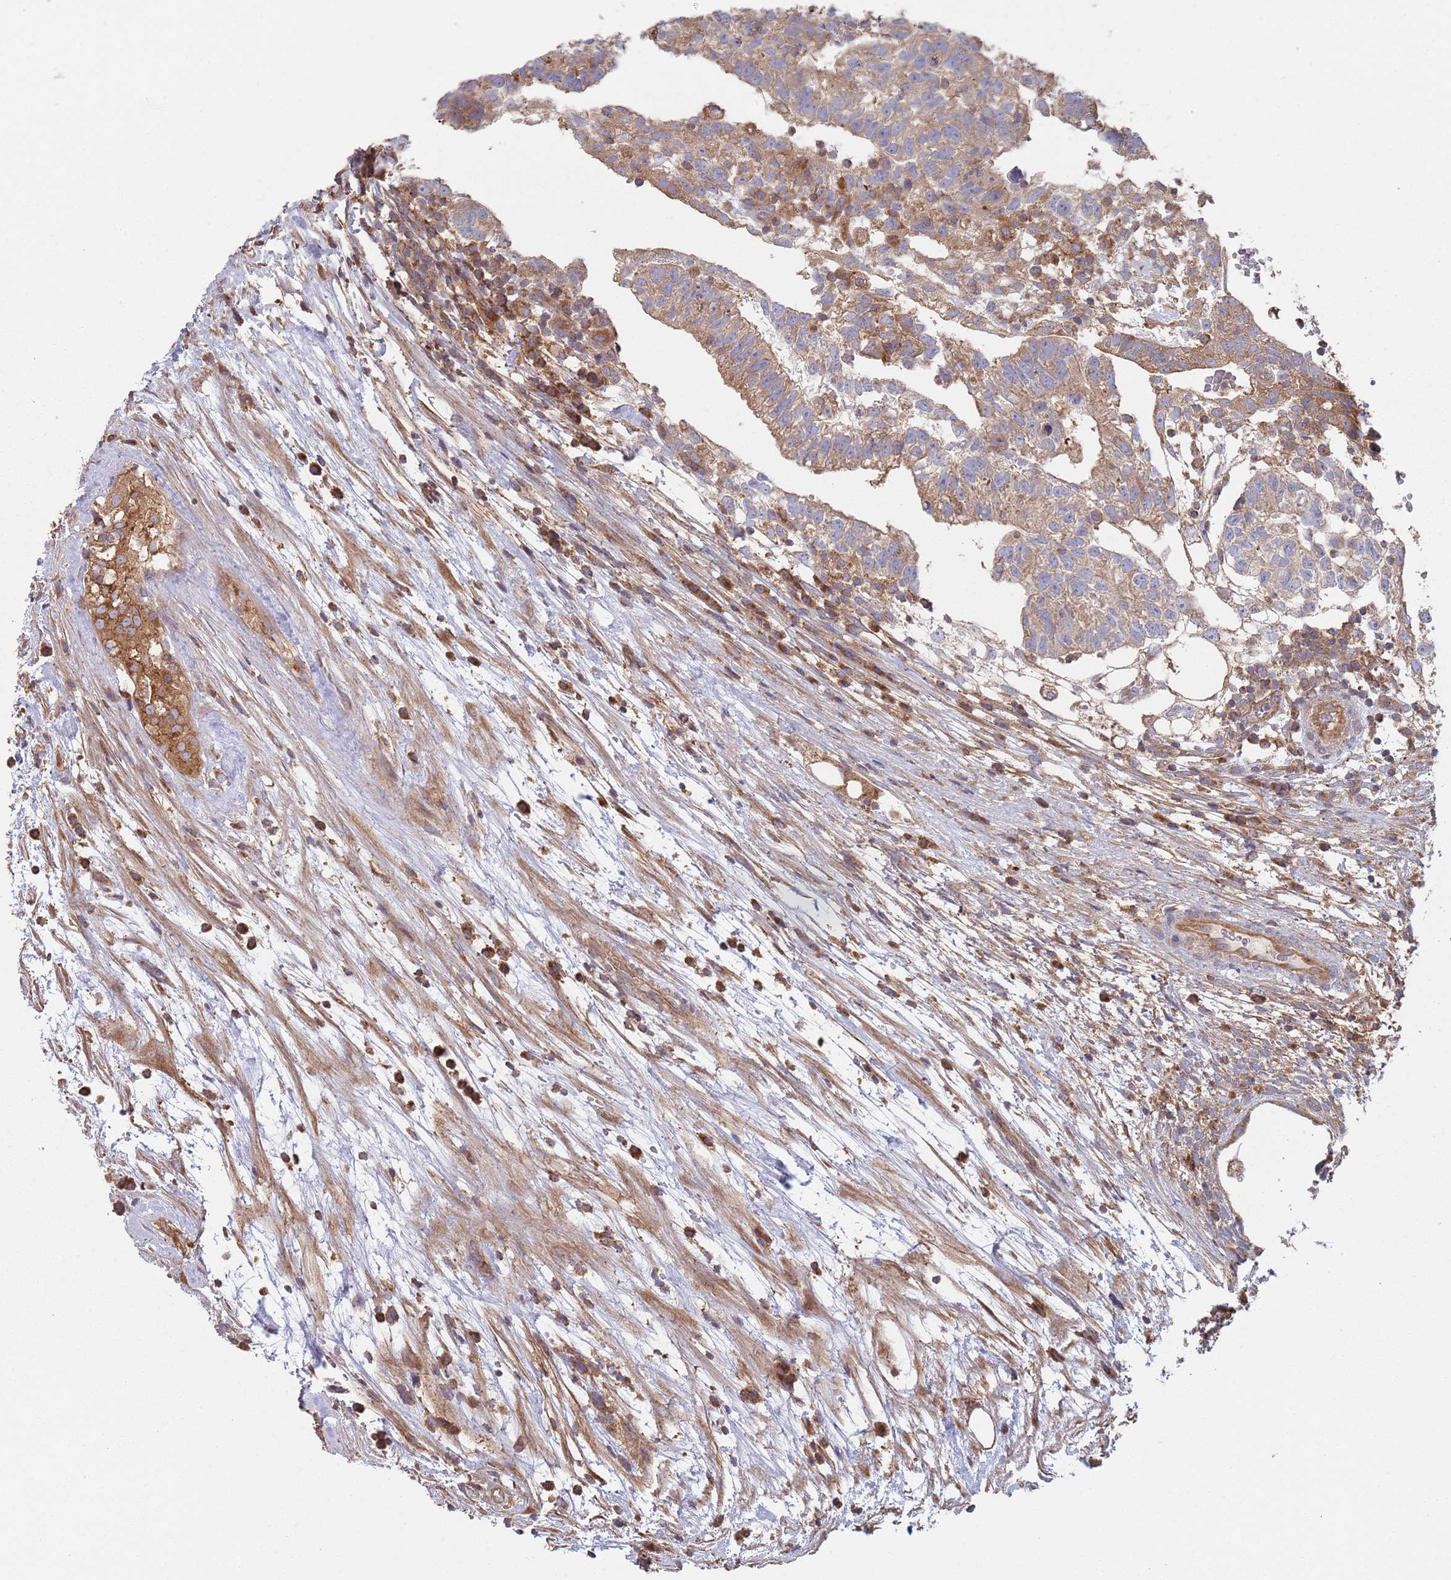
{"staining": {"intensity": "moderate", "quantity": ">75%", "location": "cytoplasmic/membranous"}, "tissue": "testis cancer", "cell_type": "Tumor cells", "image_type": "cancer", "snomed": [{"axis": "morphology", "description": "Normal tissue, NOS"}, {"axis": "morphology", "description": "Carcinoma, Embryonal, NOS"}, {"axis": "topography", "description": "Testis"}], "caption": "IHC image of neoplastic tissue: human testis cancer stained using immunohistochemistry (IHC) shows medium levels of moderate protein expression localized specifically in the cytoplasmic/membranous of tumor cells, appearing as a cytoplasmic/membranous brown color.", "gene": "GDI2", "patient": {"sex": "male", "age": 32}}